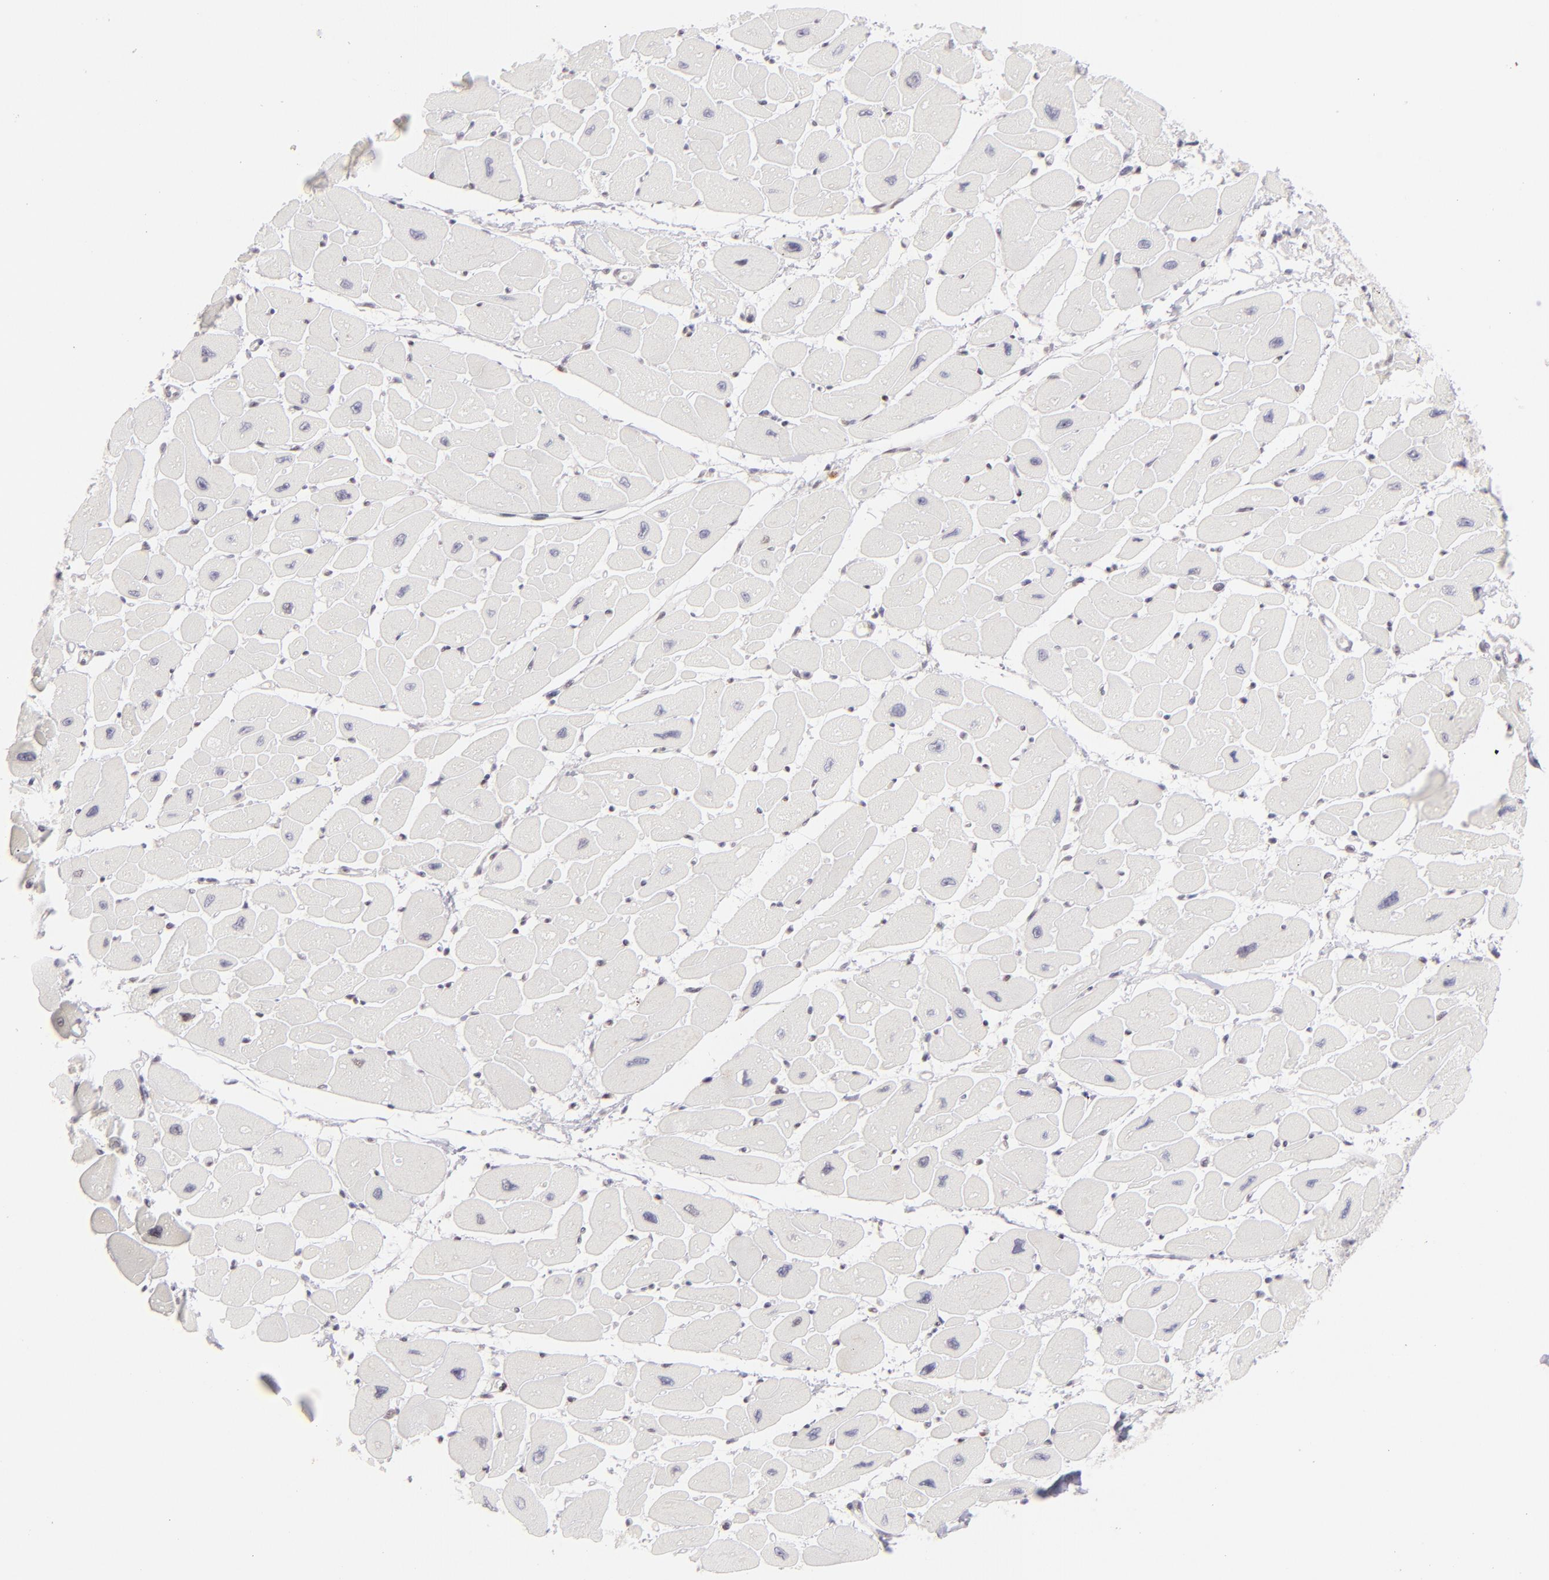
{"staining": {"intensity": "negative", "quantity": "none", "location": "none"}, "tissue": "heart muscle", "cell_type": "Cardiomyocytes", "image_type": "normal", "snomed": [{"axis": "morphology", "description": "Normal tissue, NOS"}, {"axis": "topography", "description": "Heart"}], "caption": "Immunohistochemistry histopathology image of normal human heart muscle stained for a protein (brown), which exhibits no positivity in cardiomyocytes.", "gene": "POU2F1", "patient": {"sex": "female", "age": 54}}